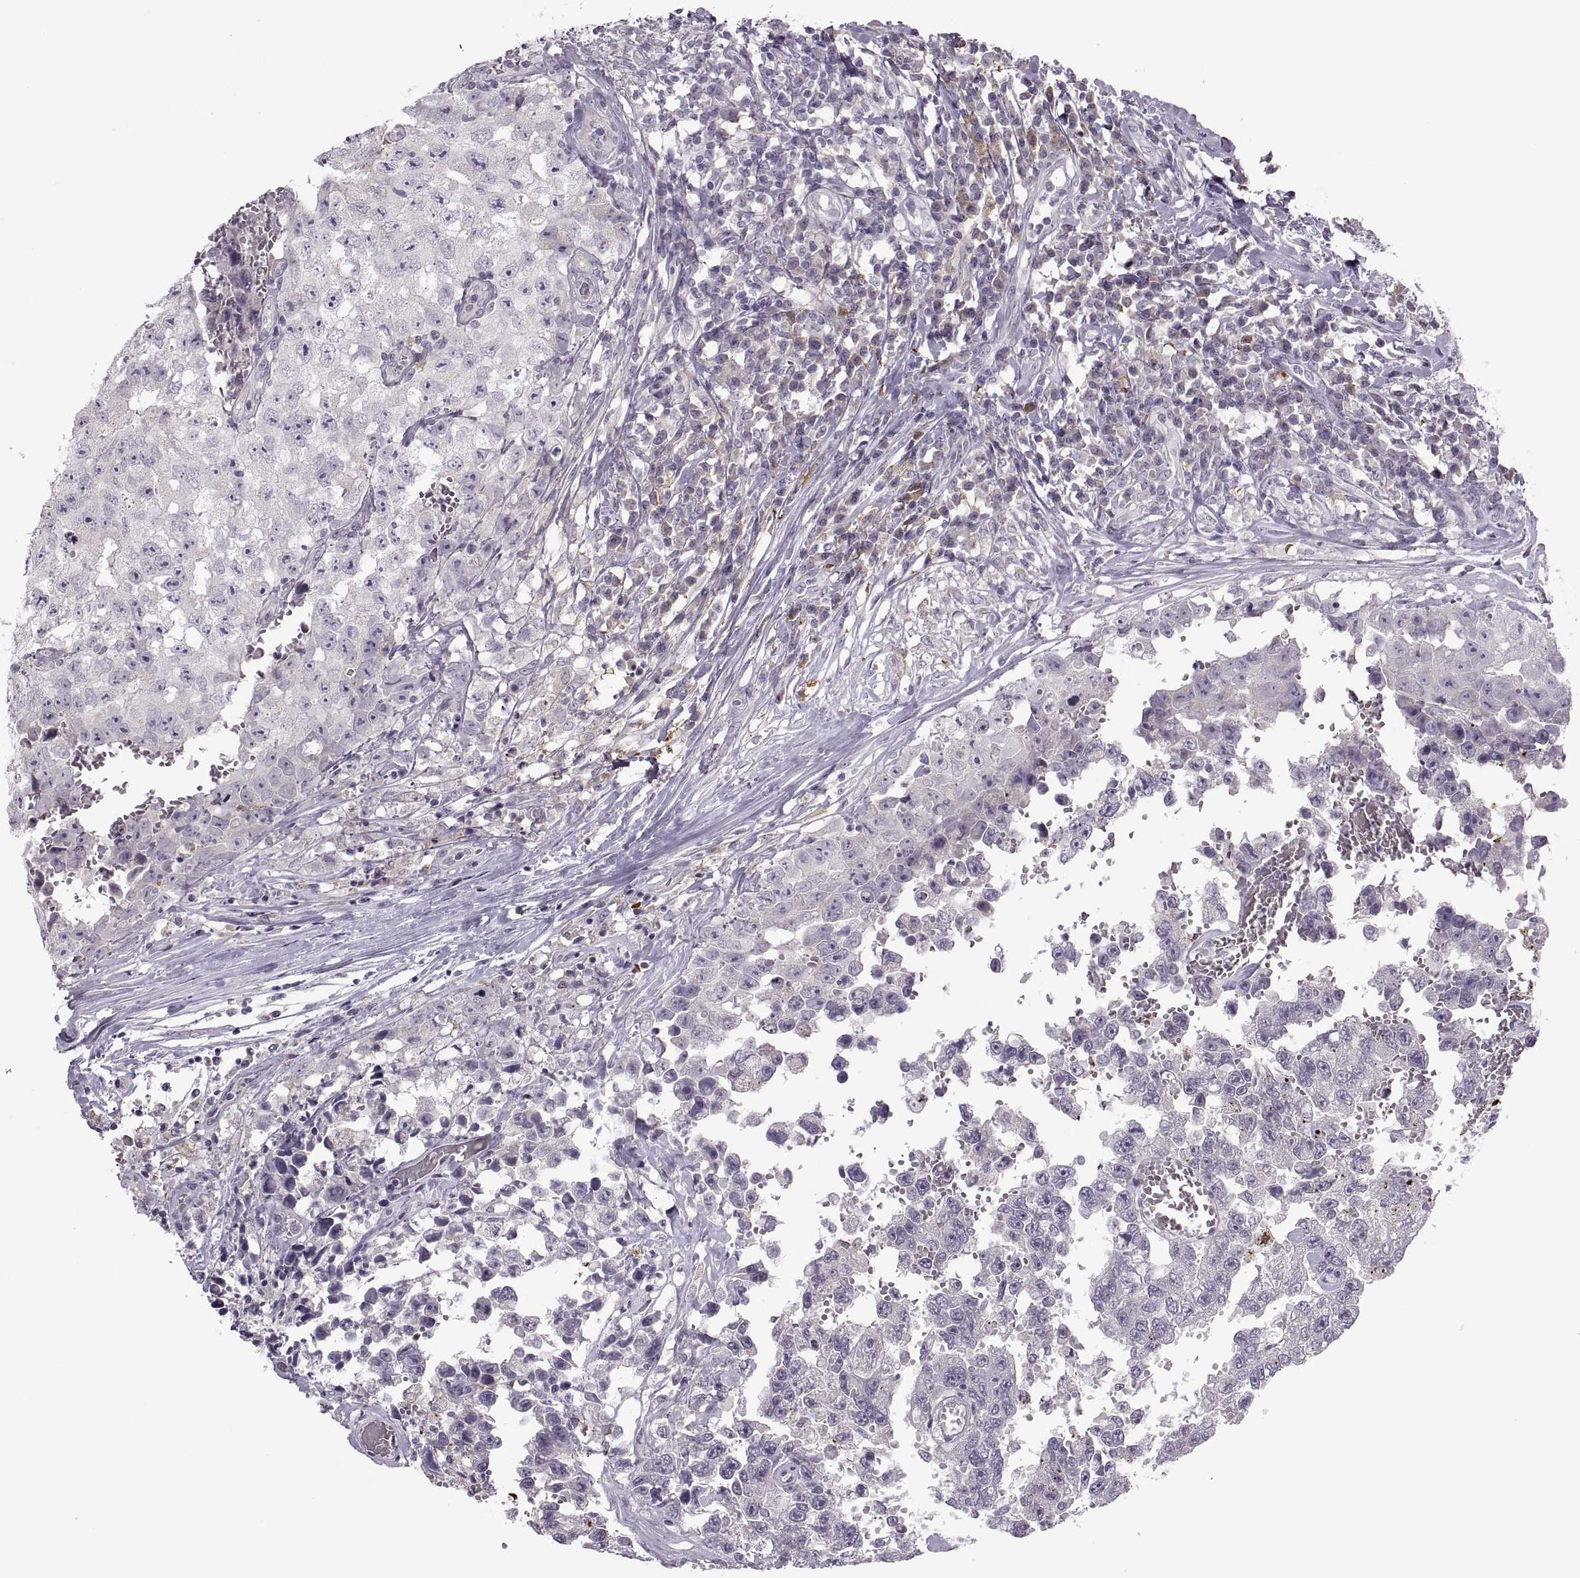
{"staining": {"intensity": "negative", "quantity": "none", "location": "none"}, "tissue": "testis cancer", "cell_type": "Tumor cells", "image_type": "cancer", "snomed": [{"axis": "morphology", "description": "Carcinoma, Embryonal, NOS"}, {"axis": "topography", "description": "Testis"}], "caption": "Tumor cells show no significant staining in testis cancer.", "gene": "H2AP", "patient": {"sex": "male", "age": 36}}